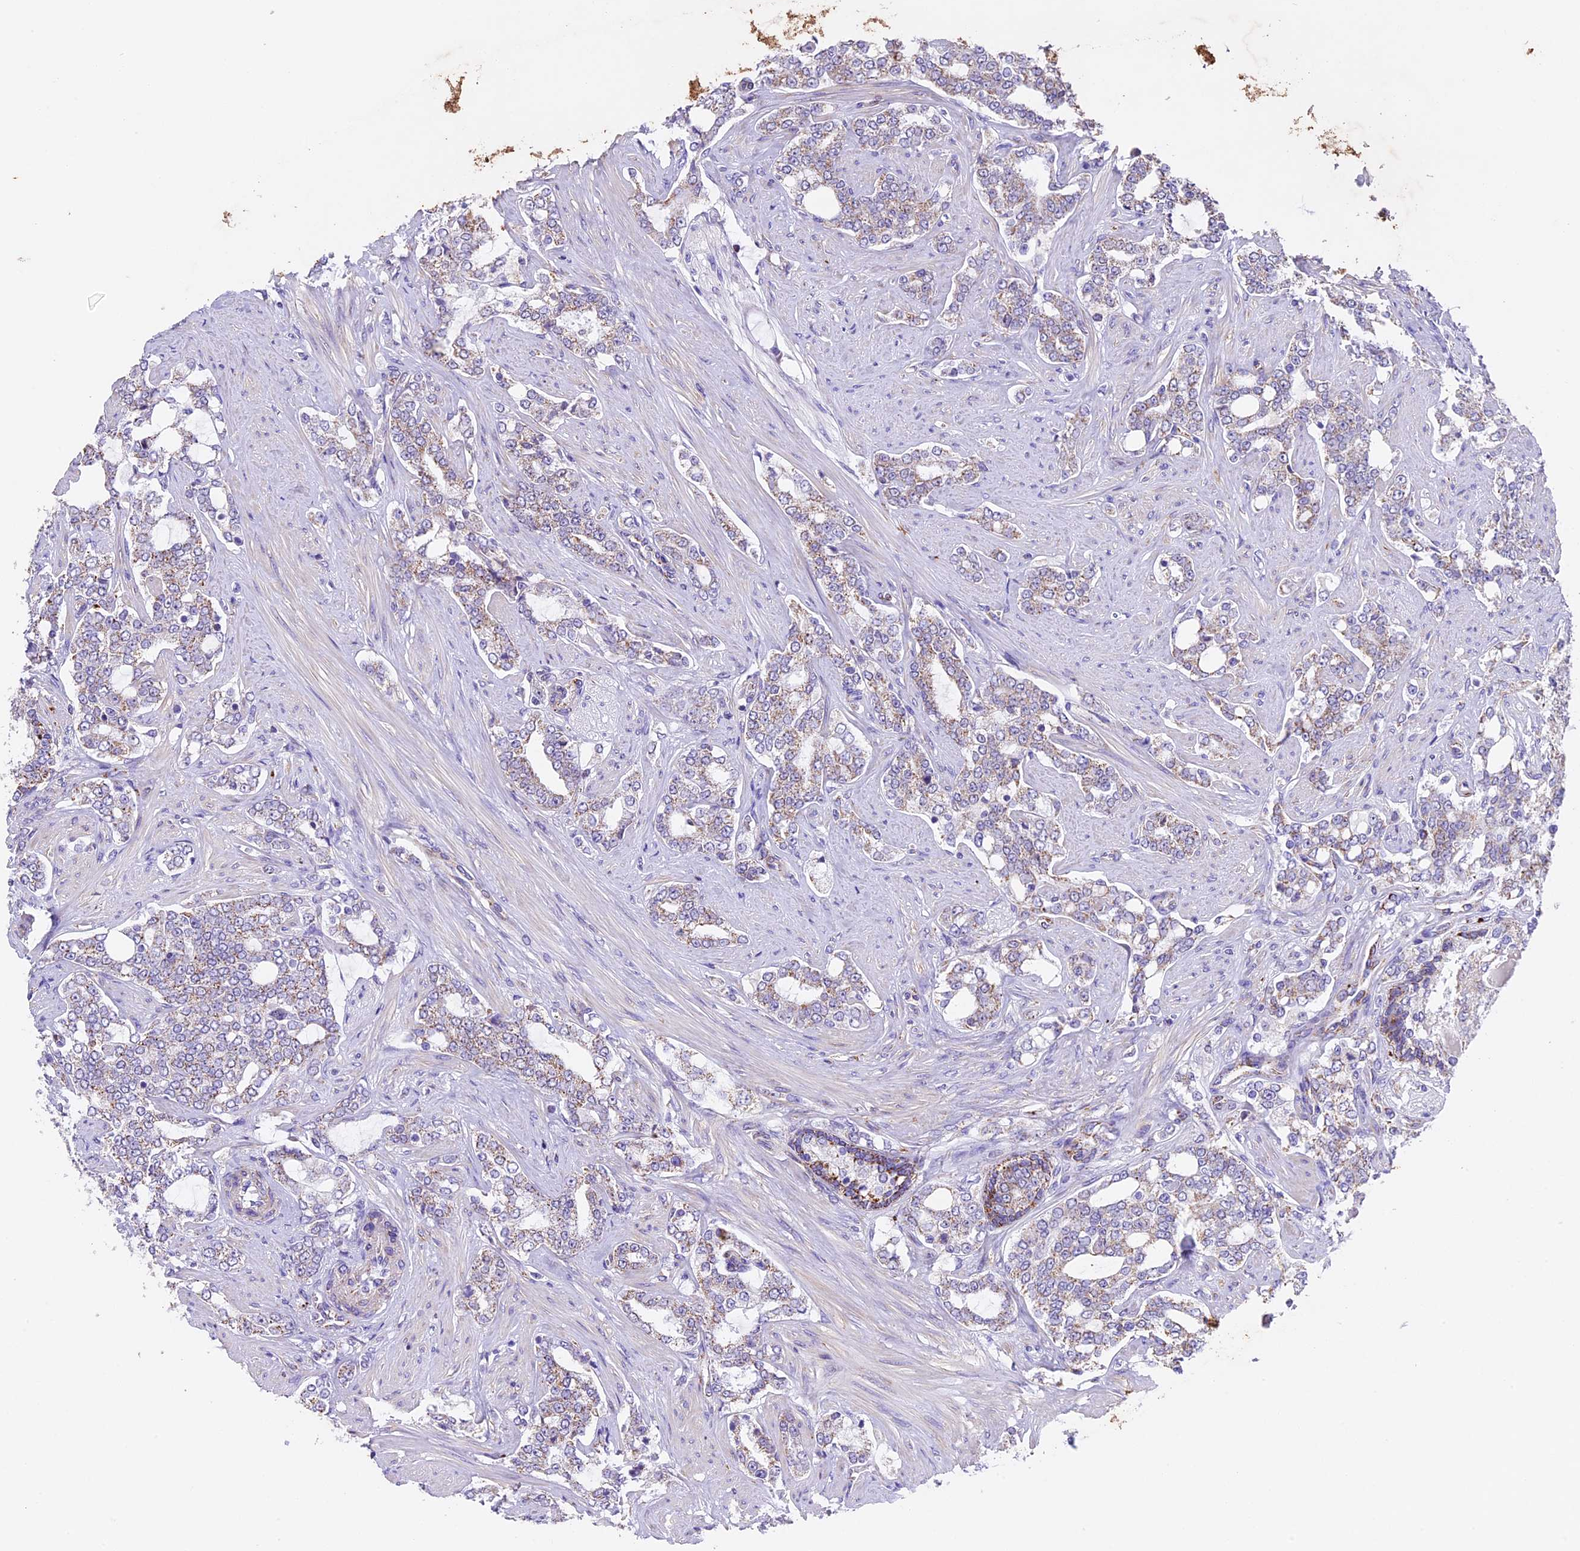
{"staining": {"intensity": "moderate", "quantity": "25%-75%", "location": "cytoplasmic/membranous"}, "tissue": "prostate cancer", "cell_type": "Tumor cells", "image_type": "cancer", "snomed": [{"axis": "morphology", "description": "Adenocarcinoma, High grade"}, {"axis": "topography", "description": "Prostate"}], "caption": "IHC (DAB) staining of prostate high-grade adenocarcinoma demonstrates moderate cytoplasmic/membranous protein staining in about 25%-75% of tumor cells.", "gene": "TFAM", "patient": {"sex": "male", "age": 64}}